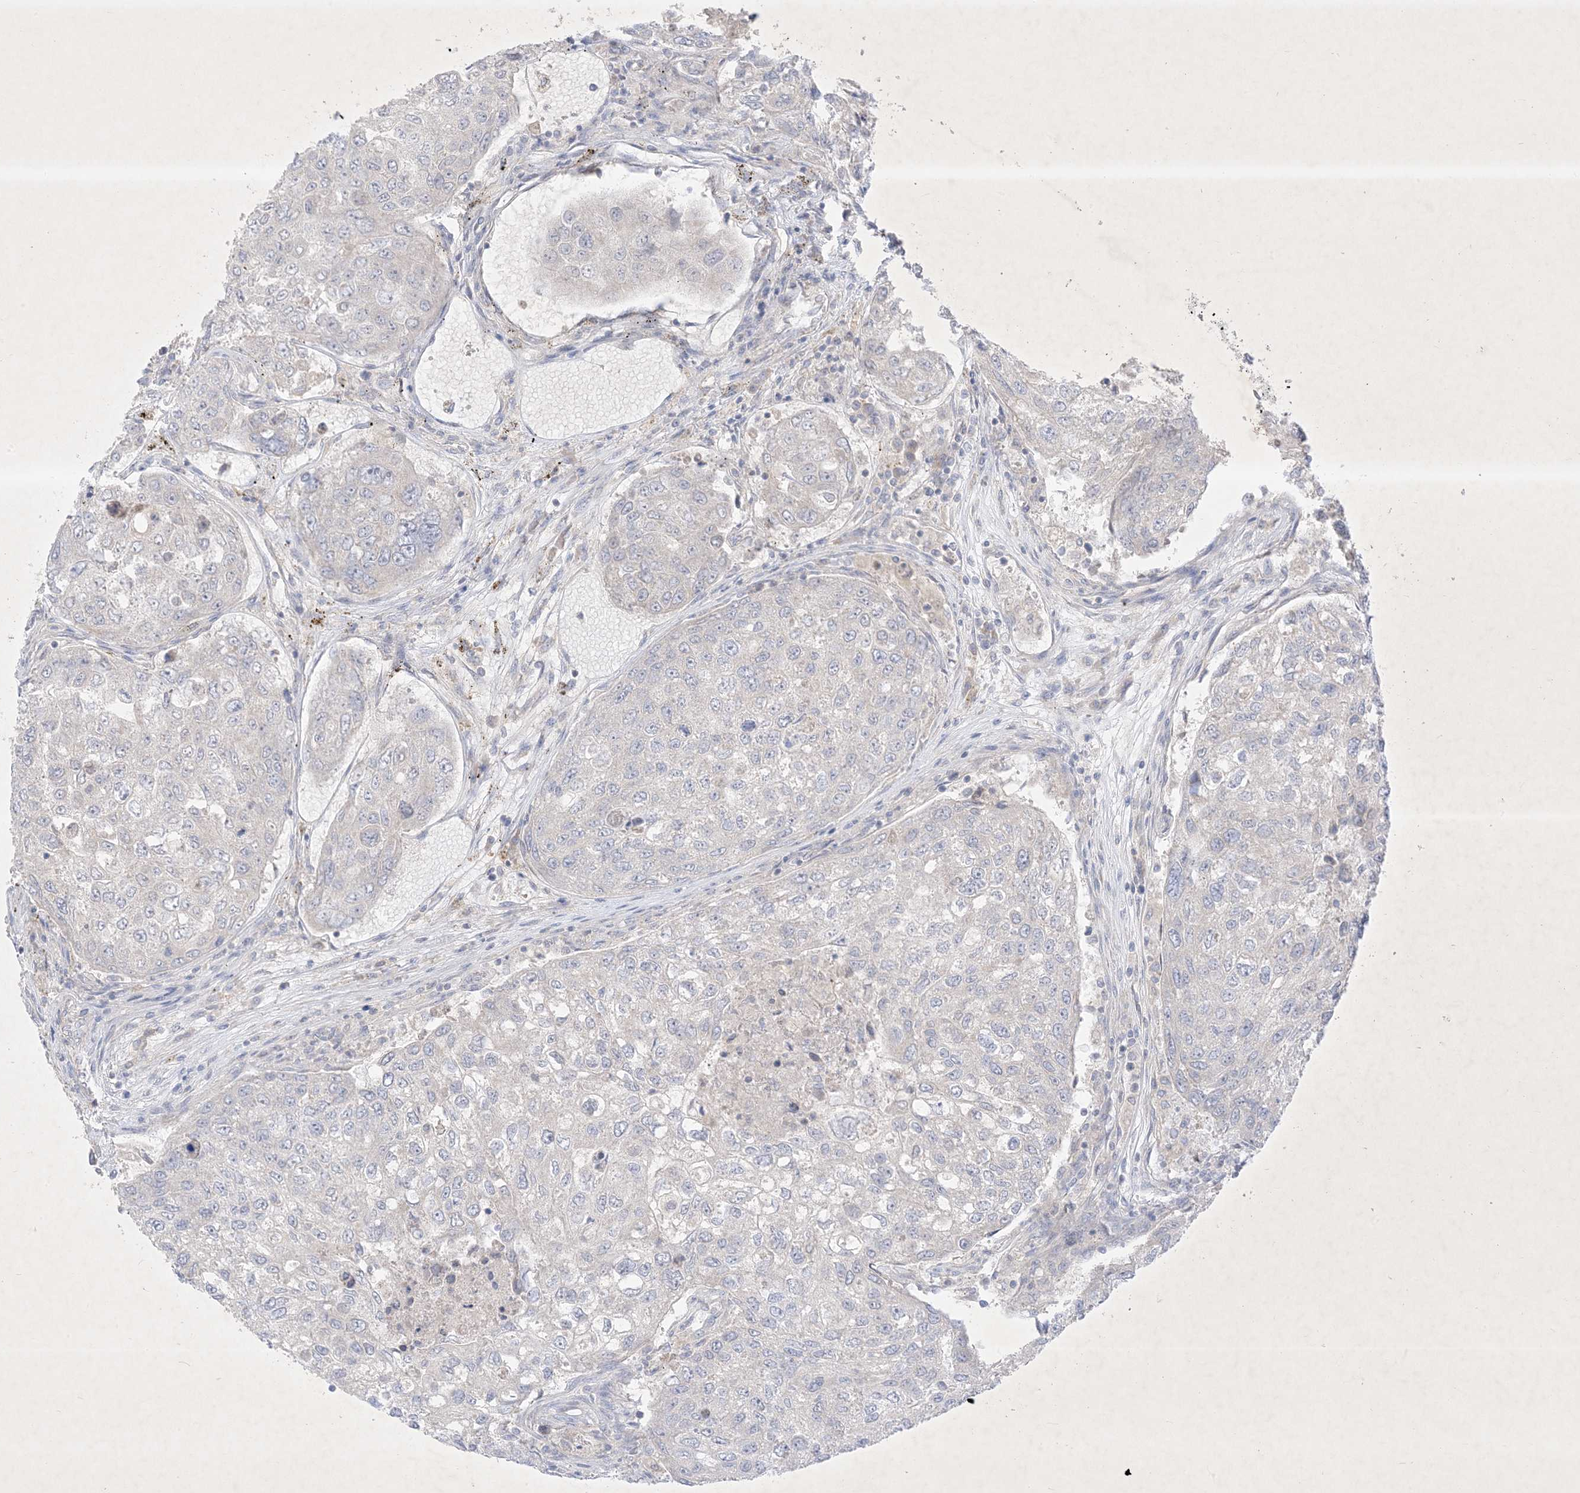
{"staining": {"intensity": "negative", "quantity": "none", "location": "none"}, "tissue": "urothelial cancer", "cell_type": "Tumor cells", "image_type": "cancer", "snomed": [{"axis": "morphology", "description": "Urothelial carcinoma, High grade"}, {"axis": "topography", "description": "Lymph node"}, {"axis": "topography", "description": "Urinary bladder"}], "caption": "Protein analysis of high-grade urothelial carcinoma displays no significant positivity in tumor cells.", "gene": "PLEKHA3", "patient": {"sex": "male", "age": 51}}